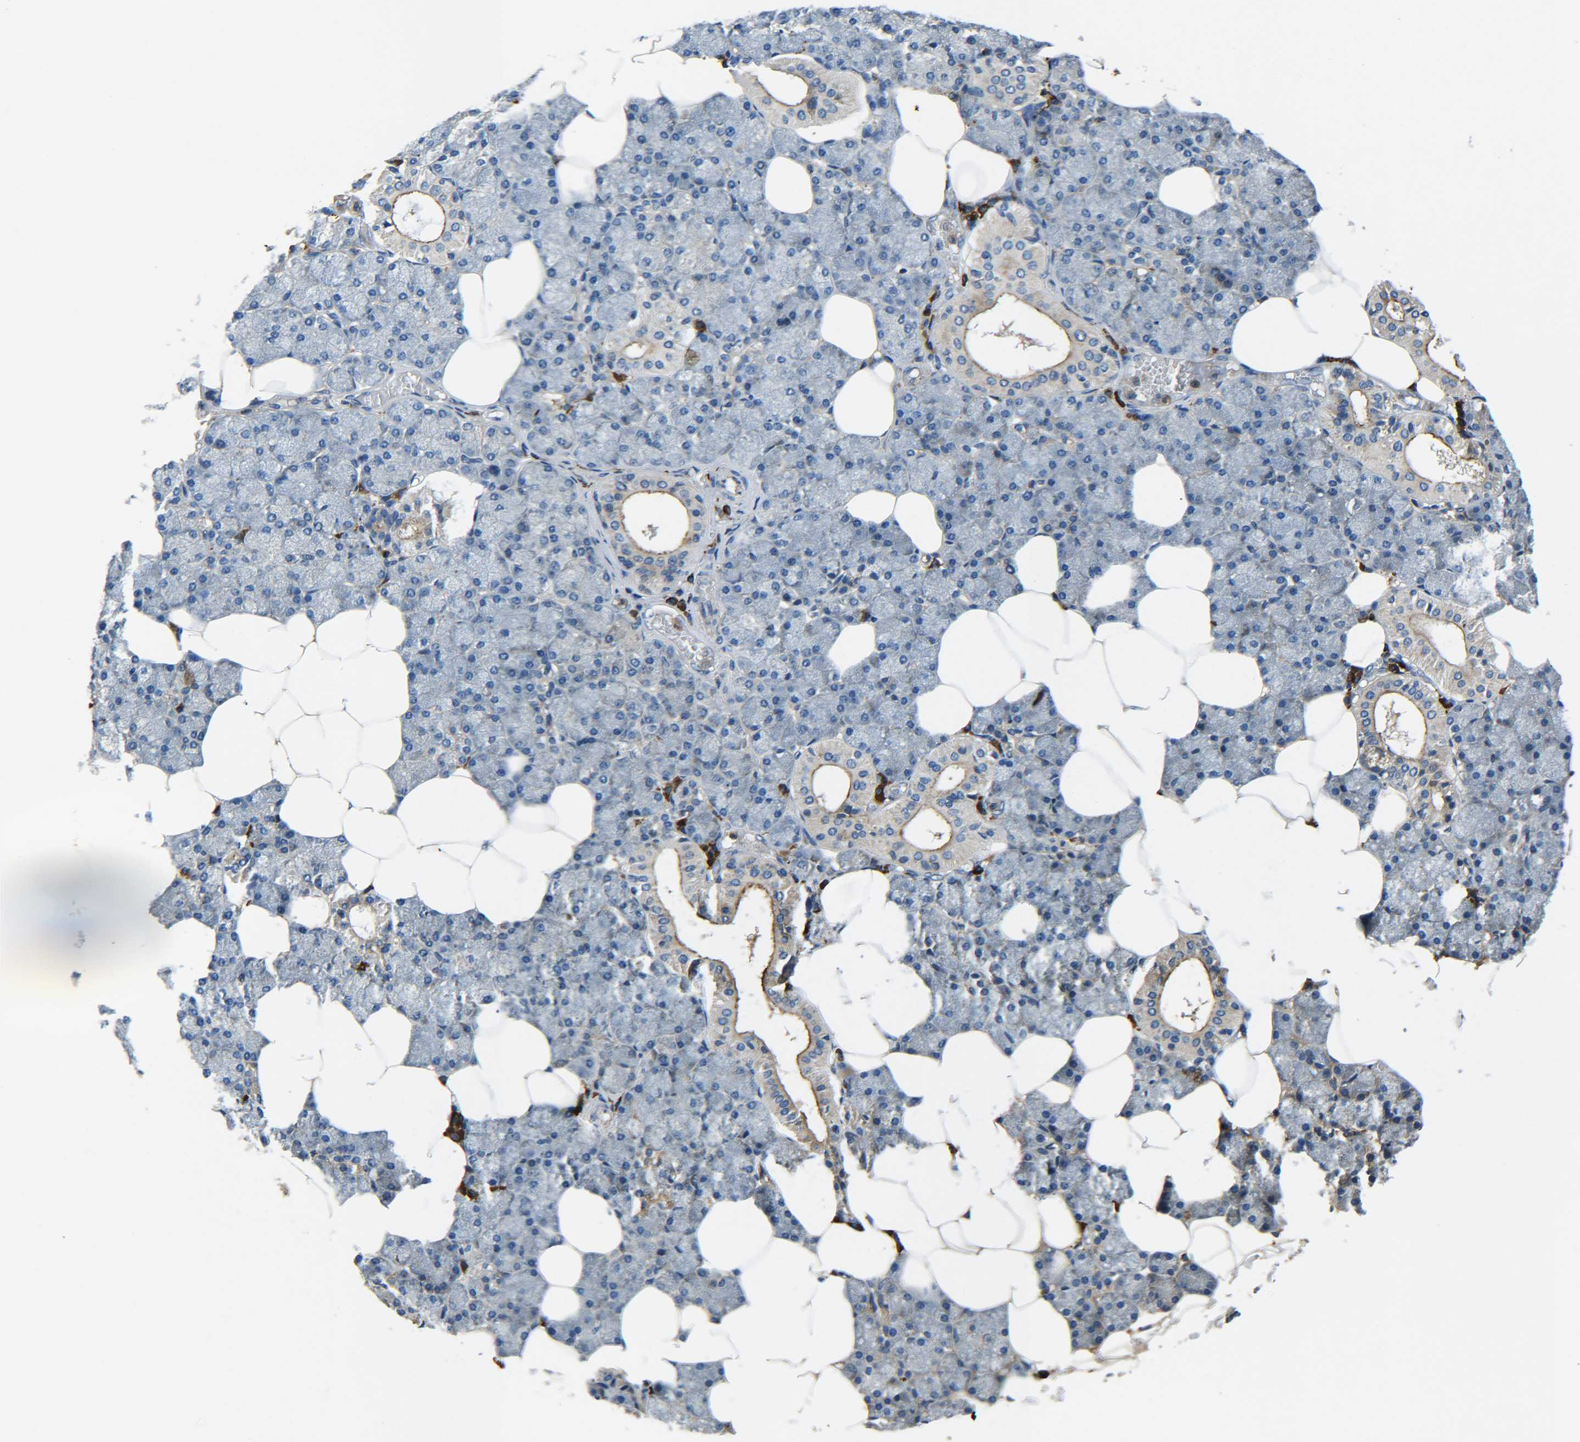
{"staining": {"intensity": "moderate", "quantity": "25%-75%", "location": "cytoplasmic/membranous"}, "tissue": "salivary gland", "cell_type": "Glandular cells", "image_type": "normal", "snomed": [{"axis": "morphology", "description": "Normal tissue, NOS"}, {"axis": "topography", "description": "Salivary gland"}], "caption": "Immunohistochemical staining of benign salivary gland displays 25%-75% levels of moderate cytoplasmic/membranous protein positivity in about 25%-75% of glandular cells.", "gene": "RAB1B", "patient": {"sex": "male", "age": 62}}